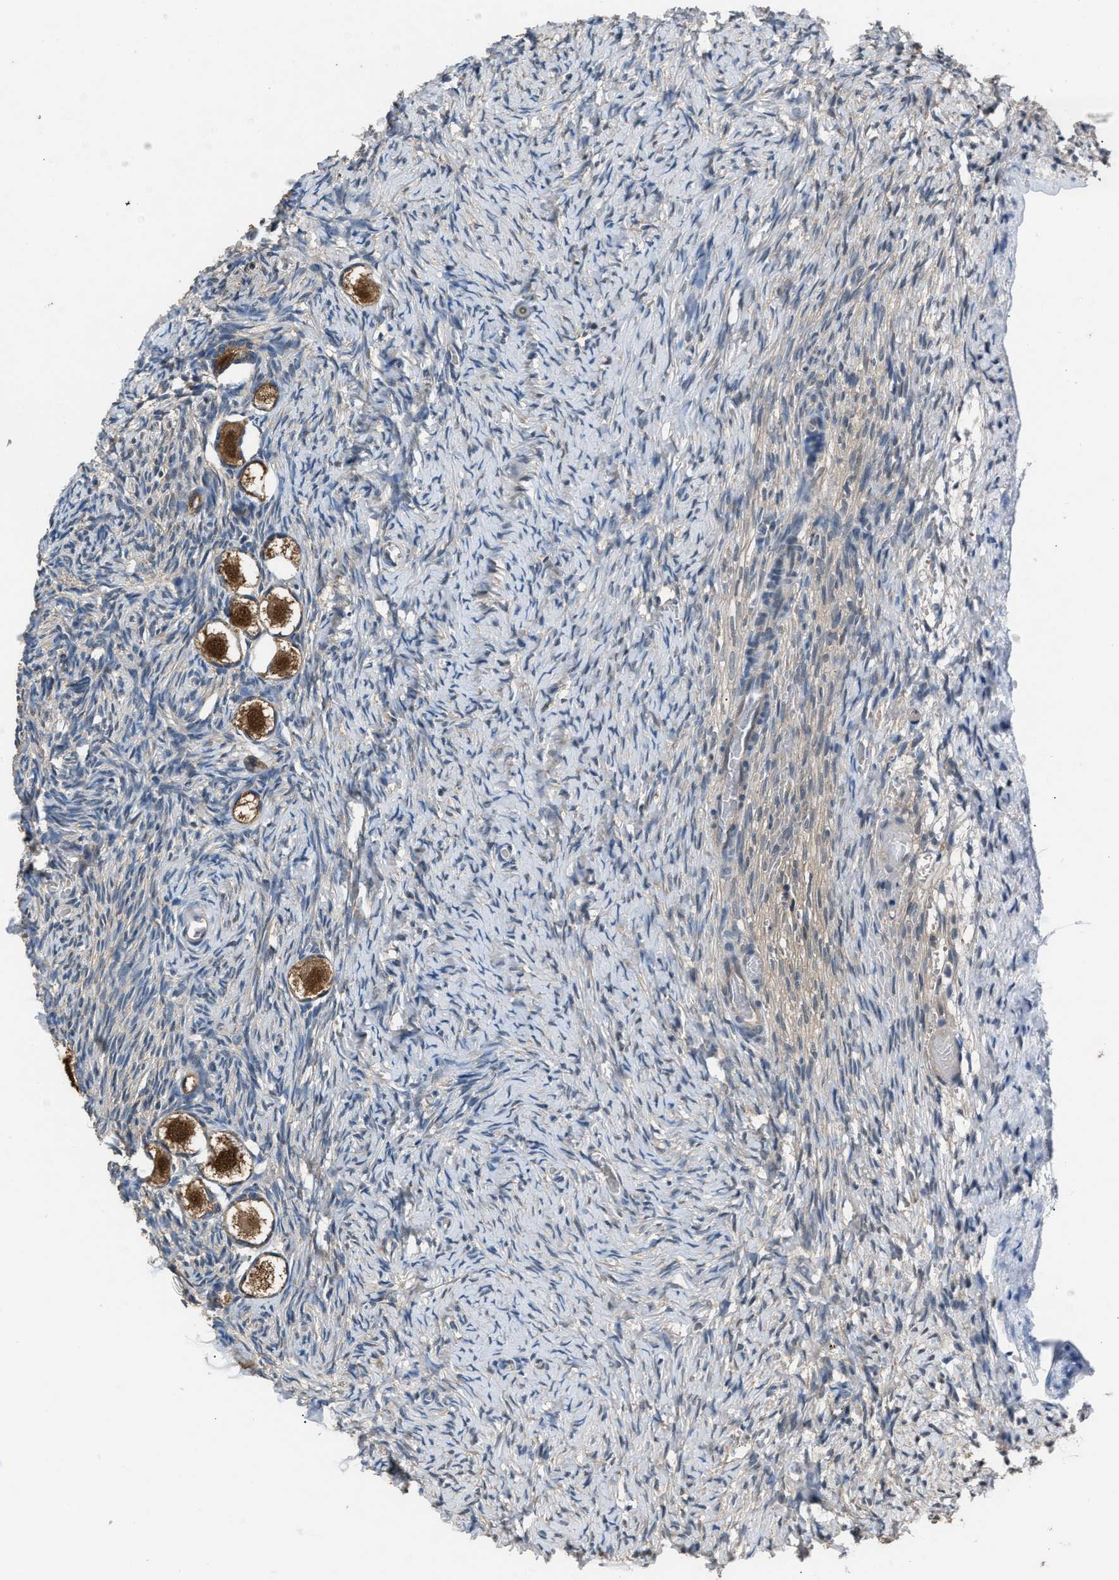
{"staining": {"intensity": "strong", "quantity": ">75%", "location": "cytoplasmic/membranous,nuclear"}, "tissue": "ovary", "cell_type": "Follicle cells", "image_type": "normal", "snomed": [{"axis": "morphology", "description": "Normal tissue, NOS"}, {"axis": "topography", "description": "Ovary"}], "caption": "Immunohistochemistry (IHC) staining of unremarkable ovary, which exhibits high levels of strong cytoplasmic/membranous,nuclear expression in about >75% of follicle cells indicating strong cytoplasmic/membranous,nuclear protein positivity. The staining was performed using DAB (brown) for protein detection and nuclei were counterstained in hematoxylin (blue).", "gene": "ABCC9", "patient": {"sex": "female", "age": 27}}